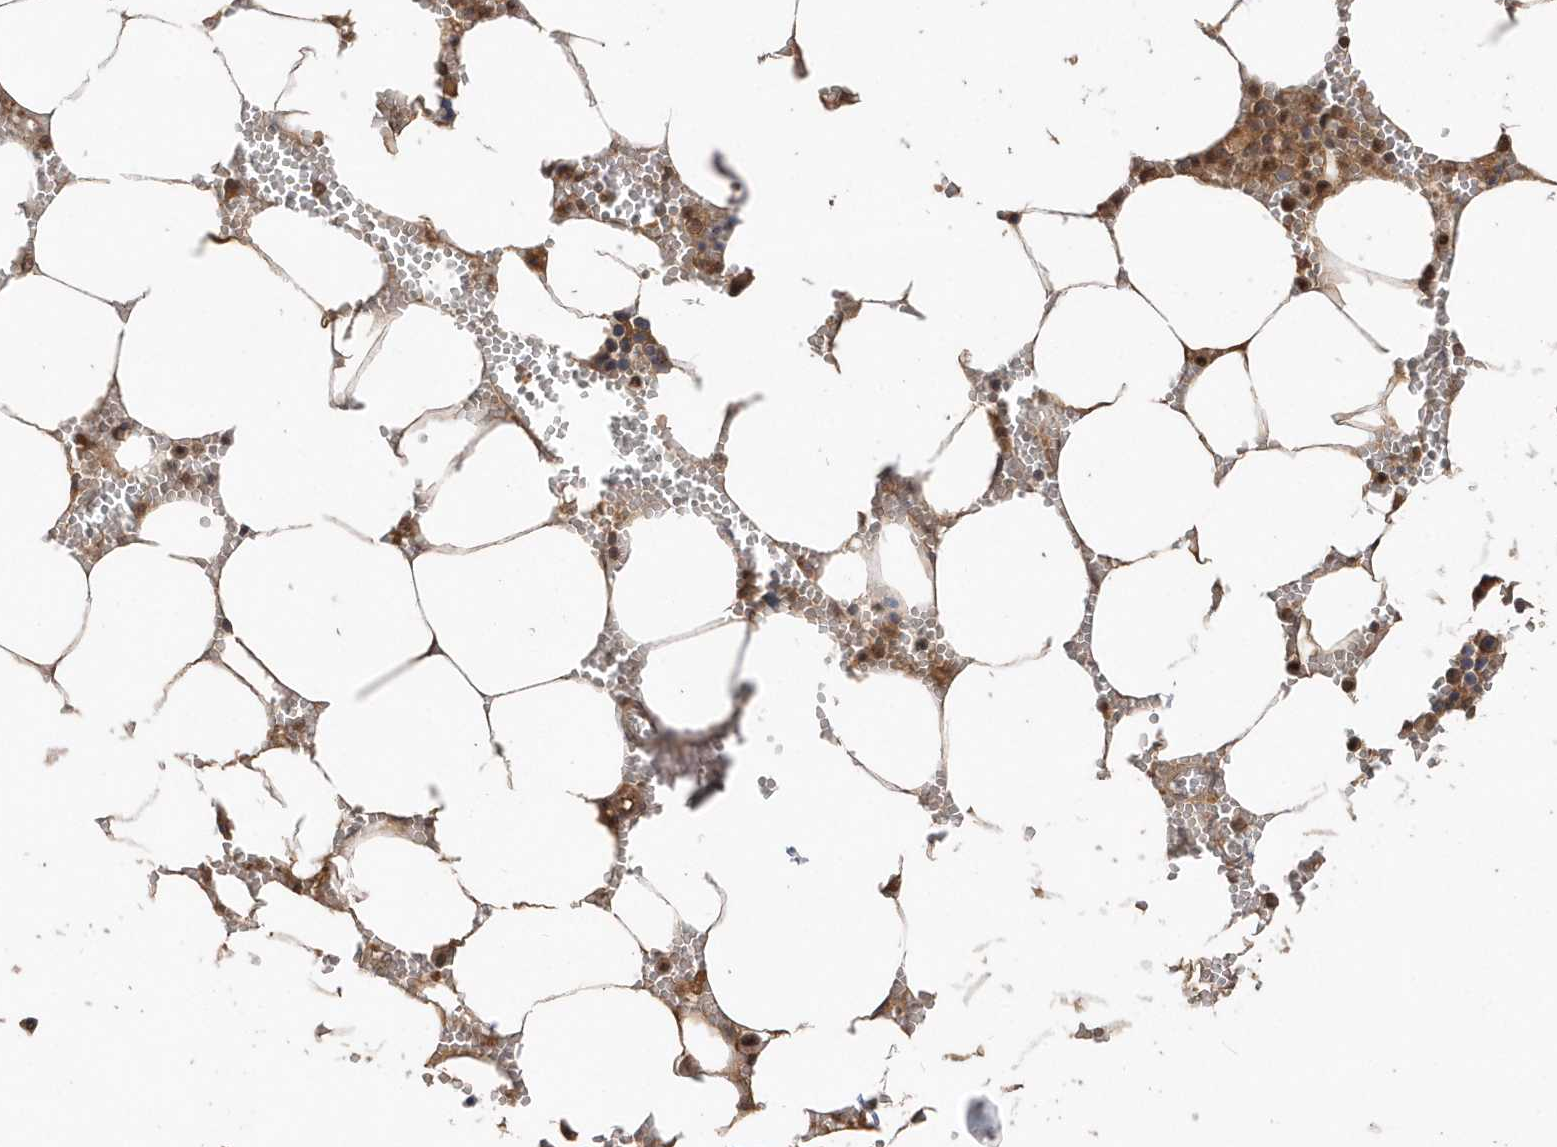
{"staining": {"intensity": "moderate", "quantity": ">75%", "location": "cytoplasmic/membranous"}, "tissue": "bone marrow", "cell_type": "Hematopoietic cells", "image_type": "normal", "snomed": [{"axis": "morphology", "description": "Normal tissue, NOS"}, {"axis": "topography", "description": "Bone marrow"}], "caption": "Immunohistochemistry of normal bone marrow demonstrates medium levels of moderate cytoplasmic/membranous expression in approximately >75% of hematopoietic cells.", "gene": "RPEL1", "patient": {"sex": "male", "age": 70}}